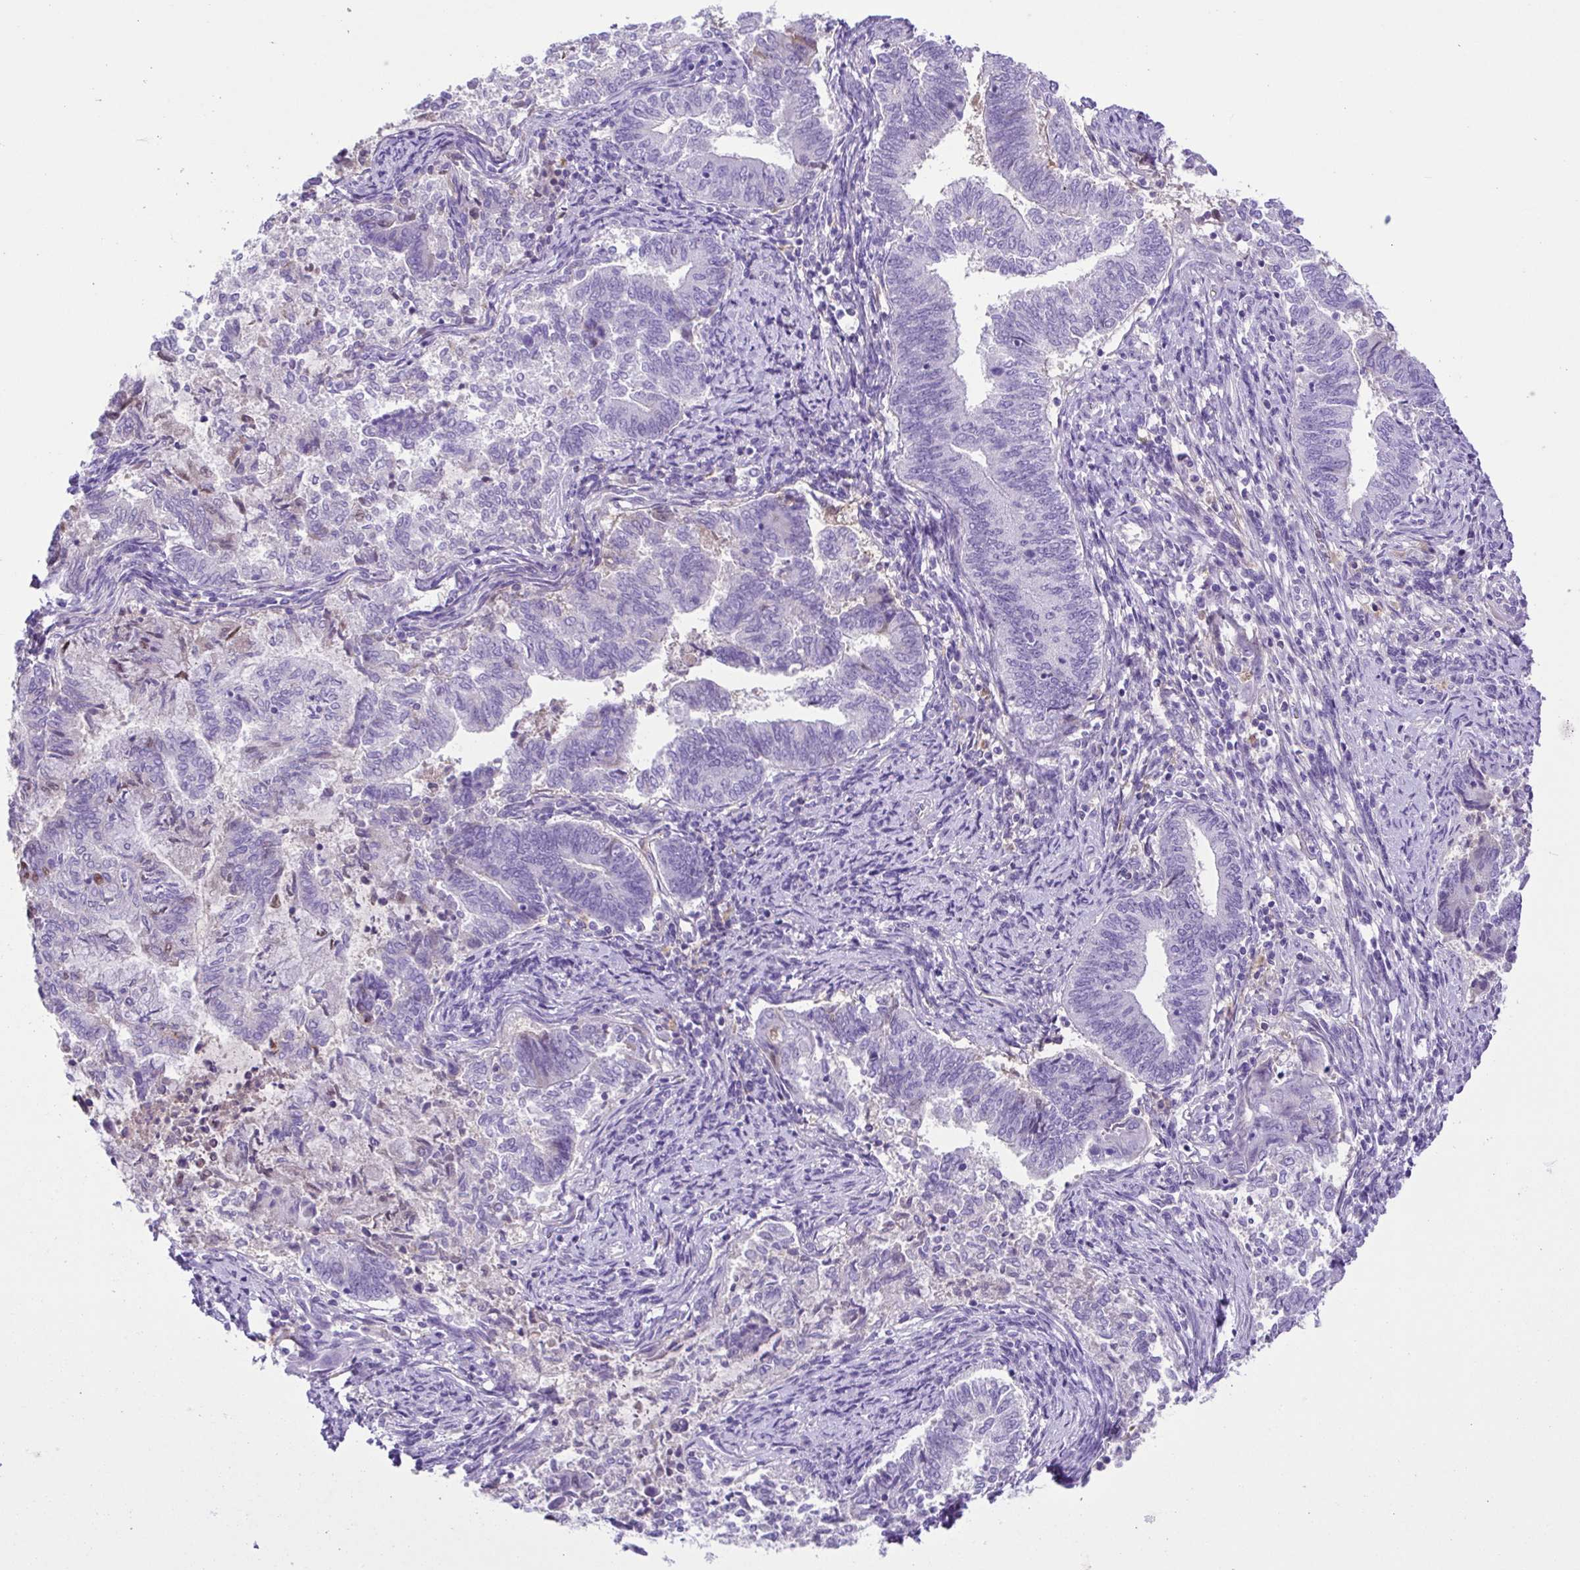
{"staining": {"intensity": "negative", "quantity": "none", "location": "none"}, "tissue": "endometrial cancer", "cell_type": "Tumor cells", "image_type": "cancer", "snomed": [{"axis": "morphology", "description": "Adenocarcinoma, NOS"}, {"axis": "topography", "description": "Endometrium"}], "caption": "Micrograph shows no significant protein expression in tumor cells of endometrial adenocarcinoma.", "gene": "IGFL1", "patient": {"sex": "female", "age": 65}}